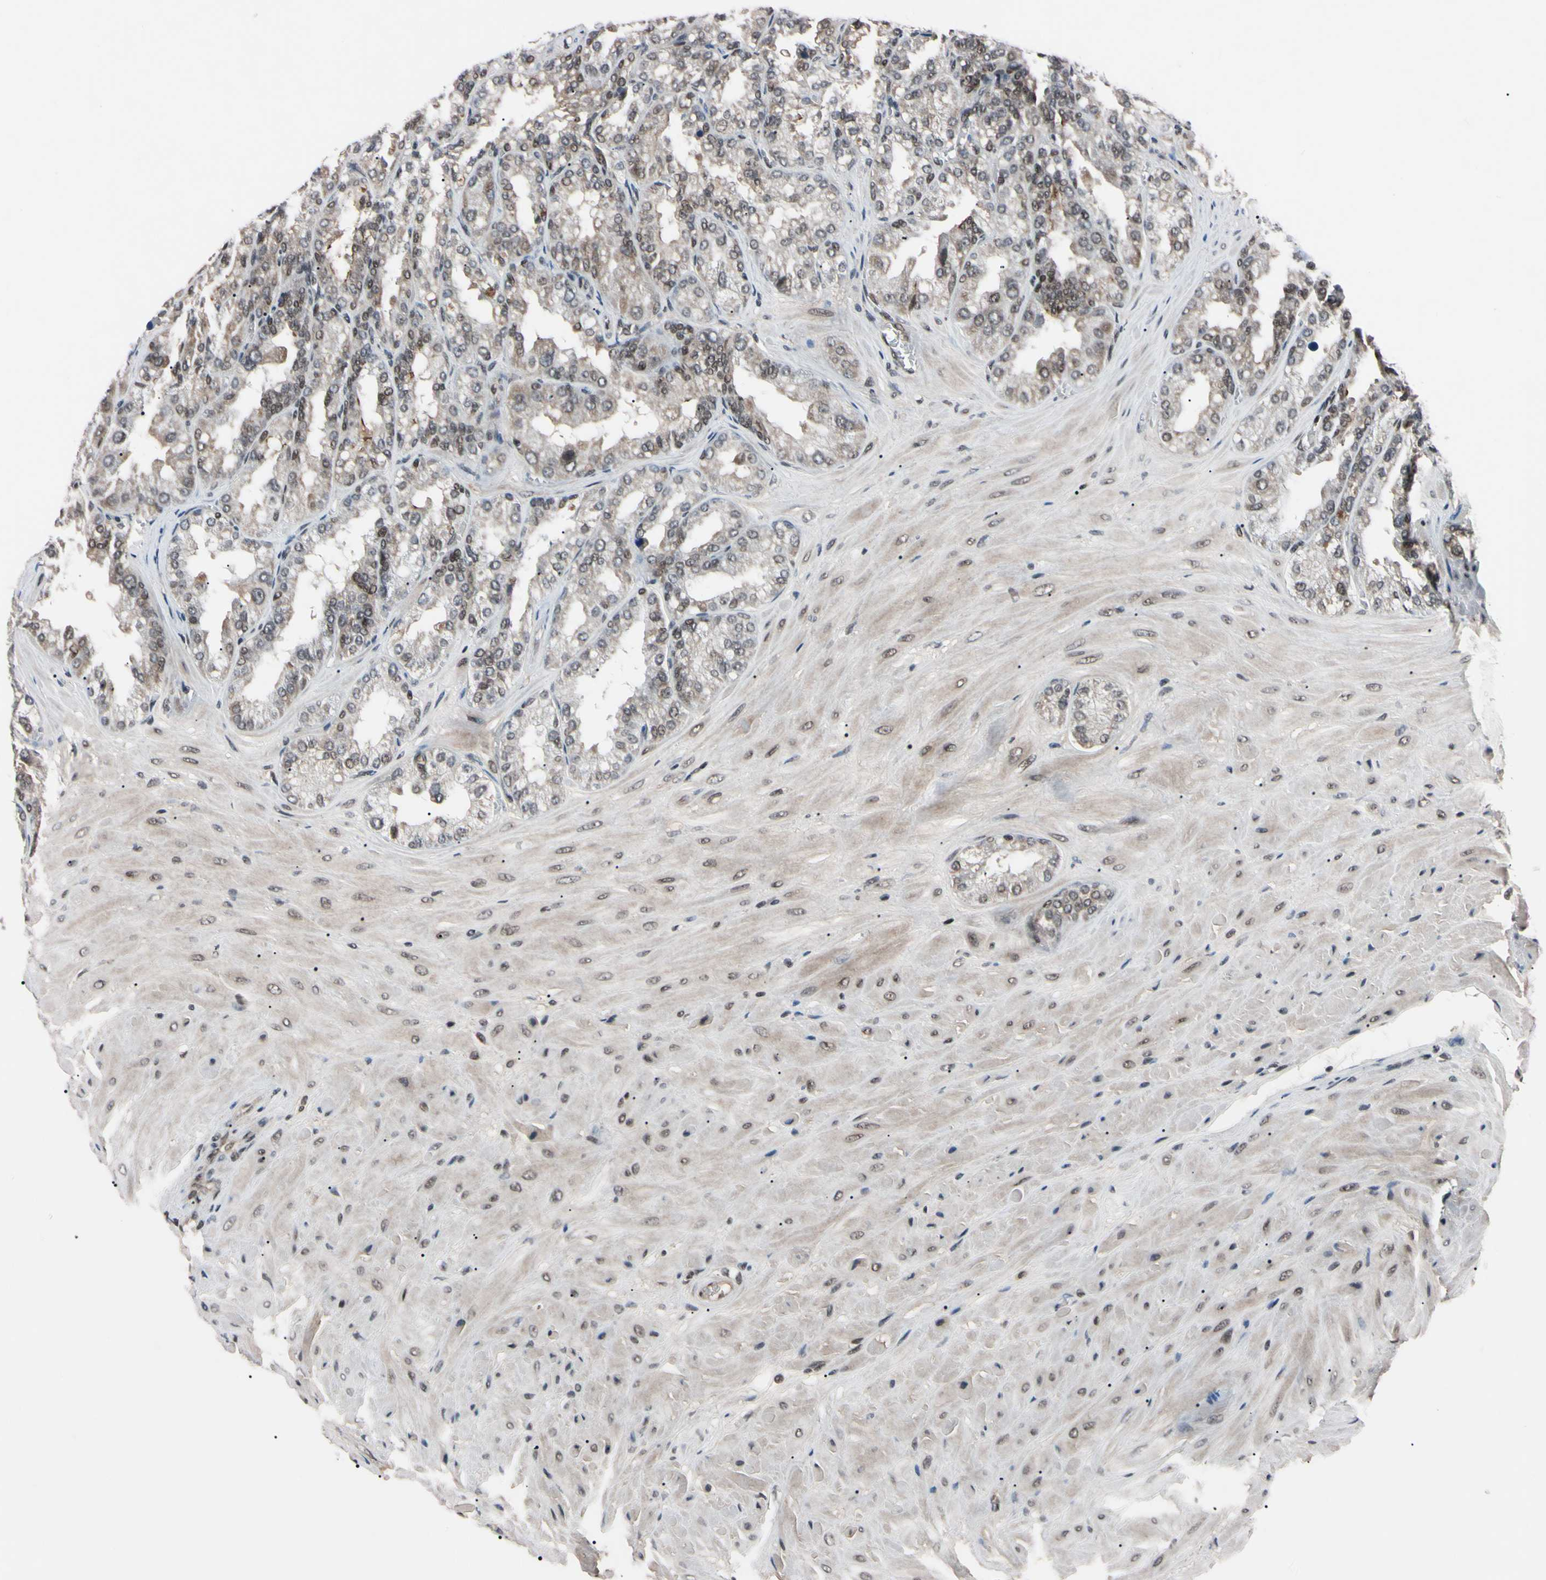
{"staining": {"intensity": "moderate", "quantity": "25%-75%", "location": "nuclear"}, "tissue": "seminal vesicle", "cell_type": "Glandular cells", "image_type": "normal", "snomed": [{"axis": "morphology", "description": "Normal tissue, NOS"}, {"axis": "topography", "description": "Prostate"}, {"axis": "topography", "description": "Seminal veicle"}], "caption": "This image displays IHC staining of normal human seminal vesicle, with medium moderate nuclear expression in about 25%-75% of glandular cells.", "gene": "YY1", "patient": {"sex": "male", "age": 51}}